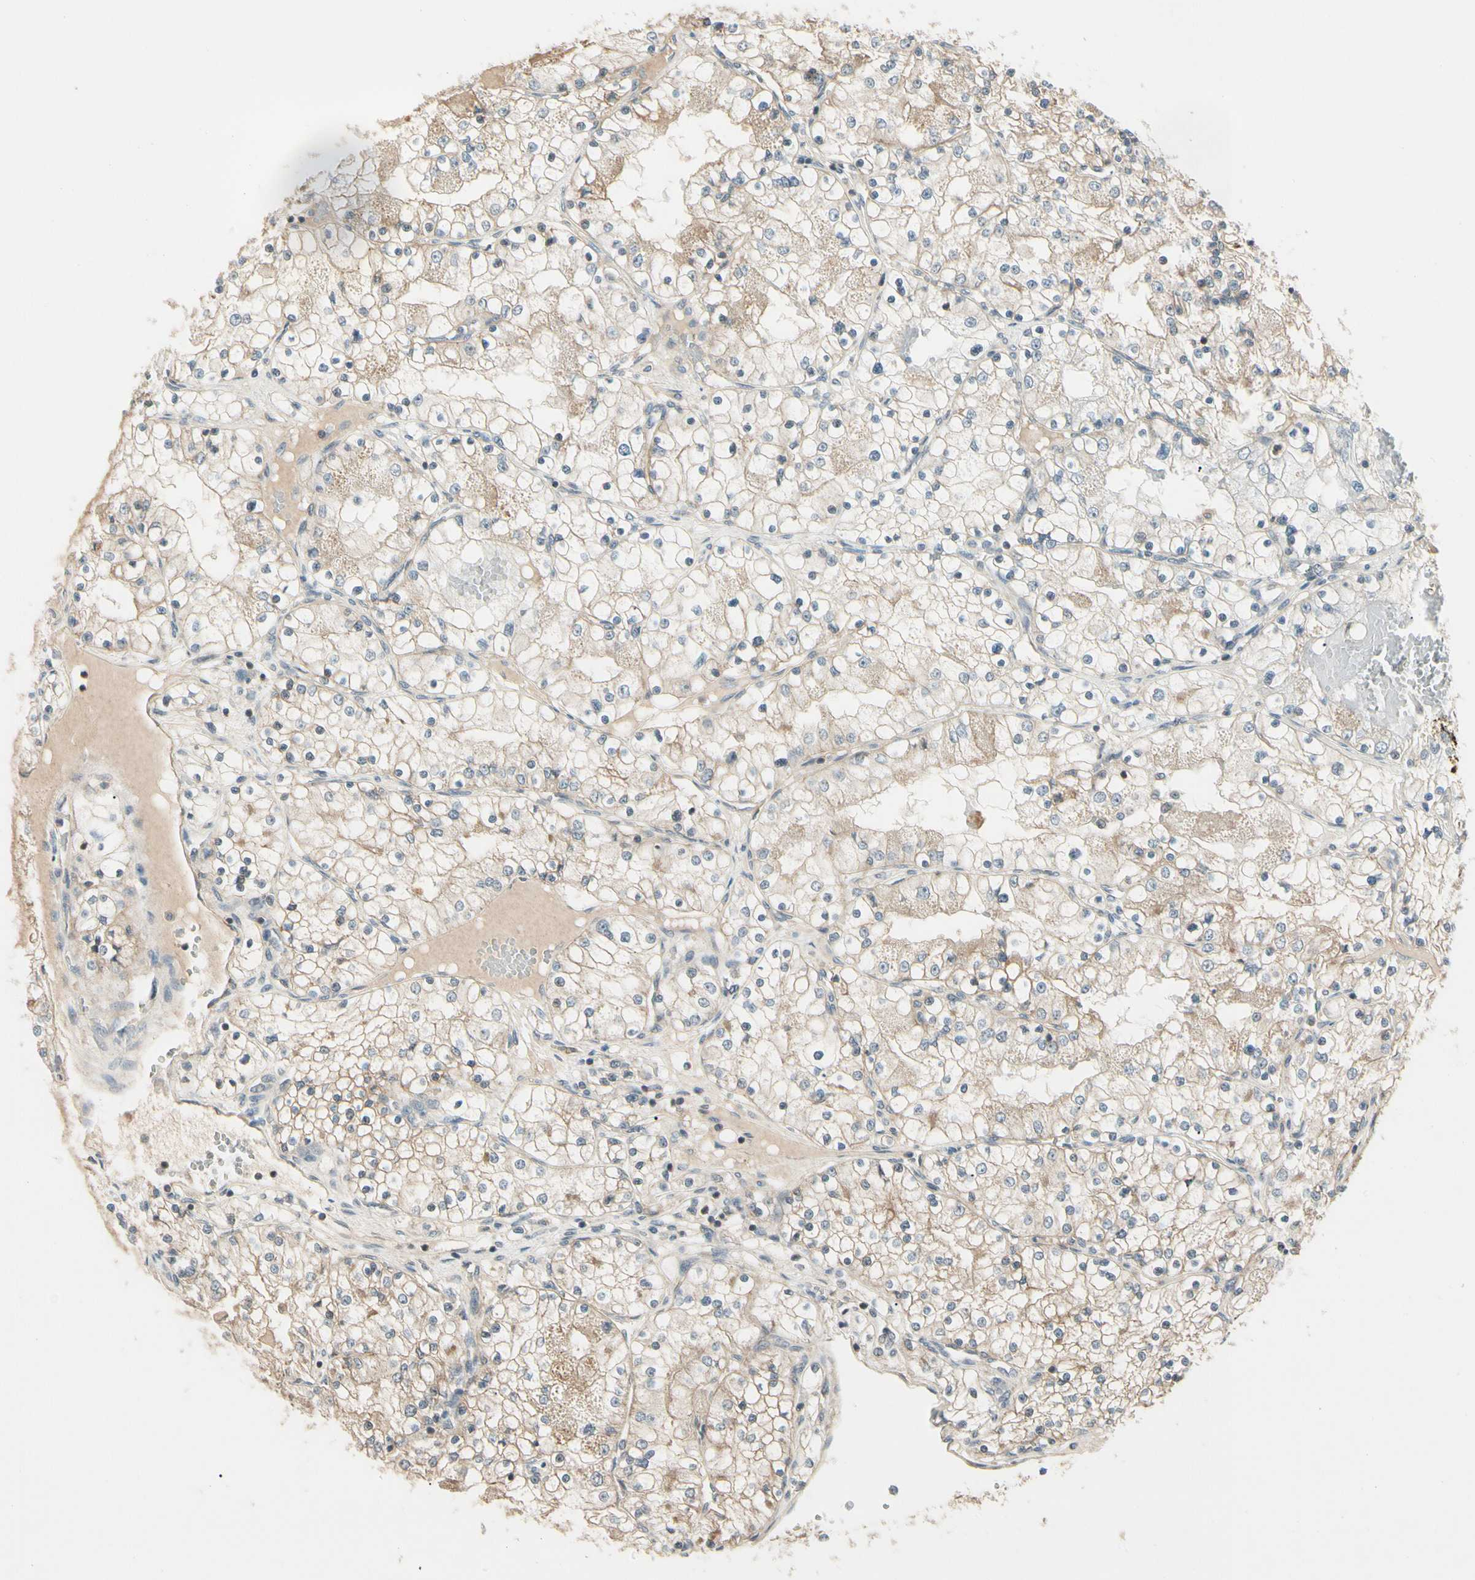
{"staining": {"intensity": "weak", "quantity": "25%-75%", "location": "cytoplasmic/membranous"}, "tissue": "renal cancer", "cell_type": "Tumor cells", "image_type": "cancer", "snomed": [{"axis": "morphology", "description": "Adenocarcinoma, NOS"}, {"axis": "topography", "description": "Kidney"}], "caption": "Immunohistochemistry staining of adenocarcinoma (renal), which exhibits low levels of weak cytoplasmic/membranous expression in about 25%-75% of tumor cells indicating weak cytoplasmic/membranous protein staining. The staining was performed using DAB (brown) for protein detection and nuclei were counterstained in hematoxylin (blue).", "gene": "ZSCAN12", "patient": {"sex": "male", "age": 68}}